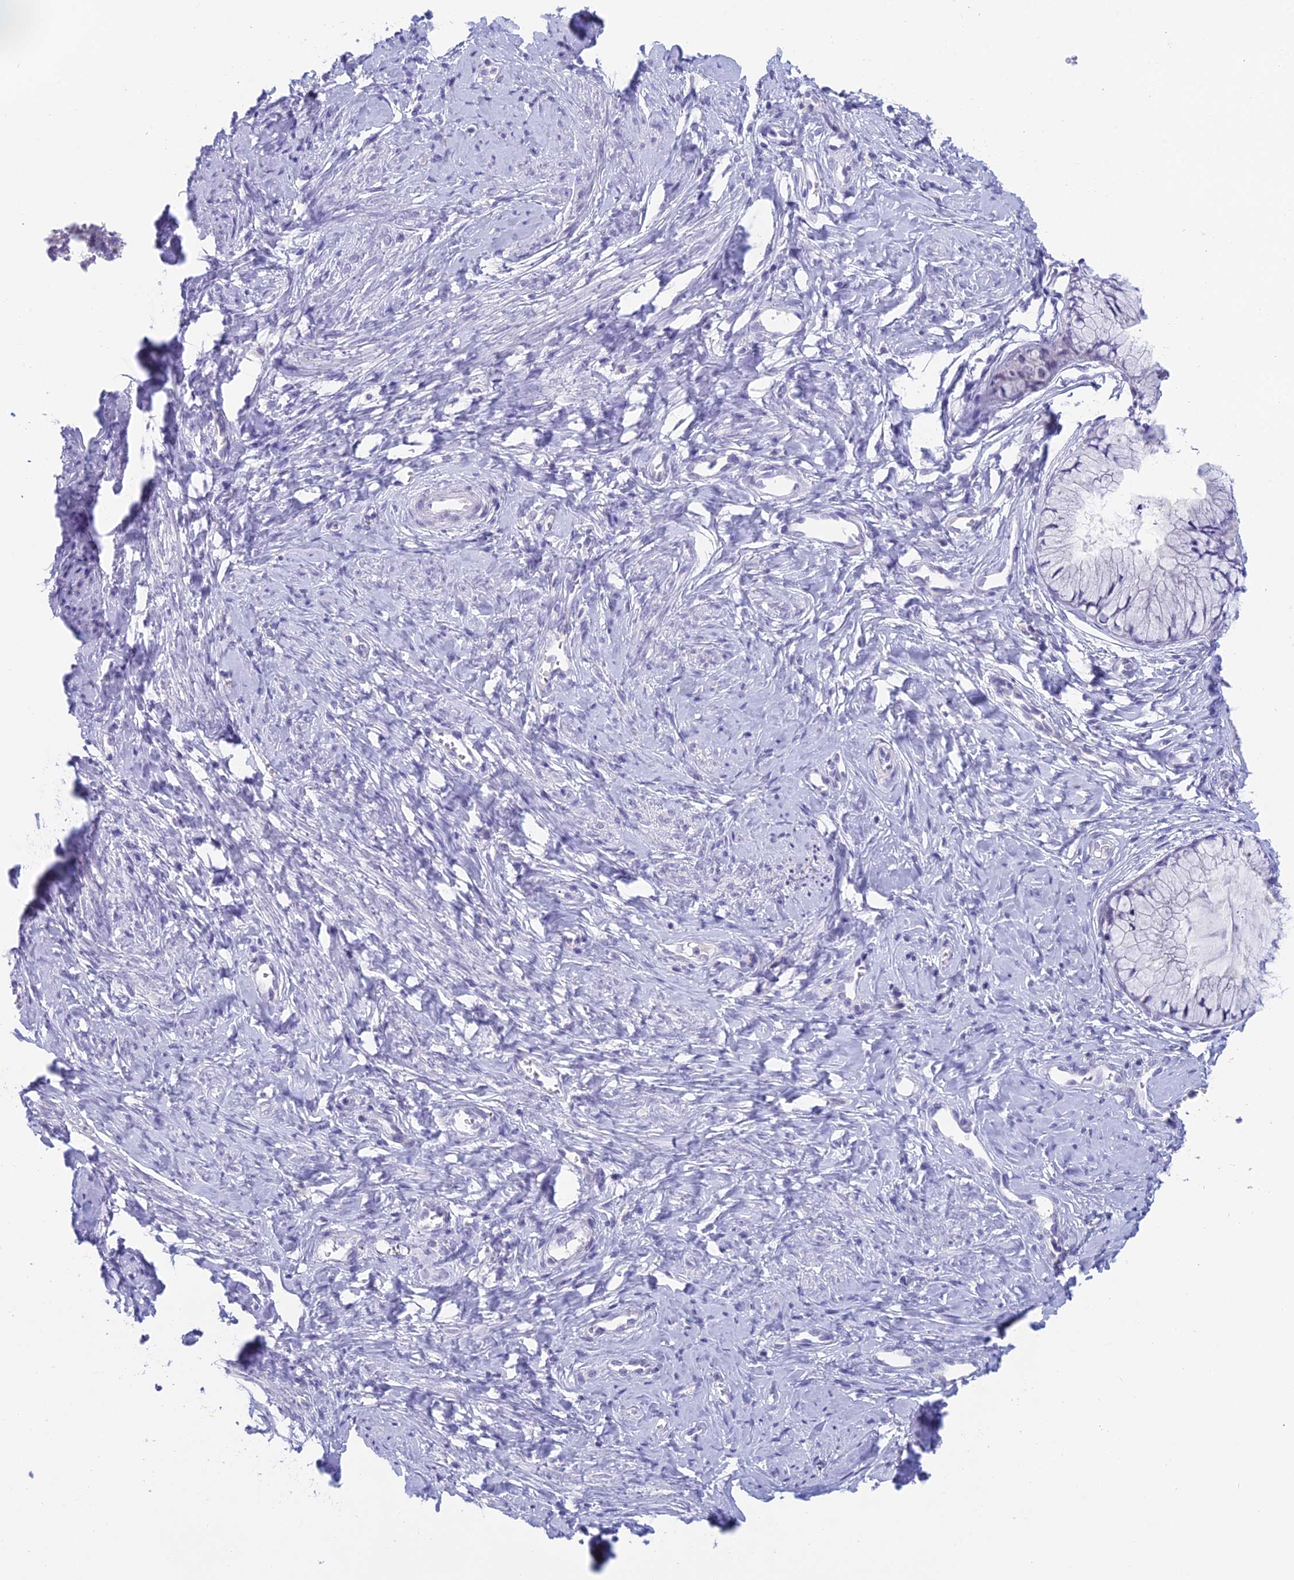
{"staining": {"intensity": "negative", "quantity": "none", "location": "none"}, "tissue": "cervix", "cell_type": "Glandular cells", "image_type": "normal", "snomed": [{"axis": "morphology", "description": "Normal tissue, NOS"}, {"axis": "topography", "description": "Cervix"}], "caption": "Glandular cells are negative for brown protein staining in benign cervix. (Immunohistochemistry (ihc), brightfield microscopy, high magnification).", "gene": "TMEM161B", "patient": {"sex": "female", "age": 42}}